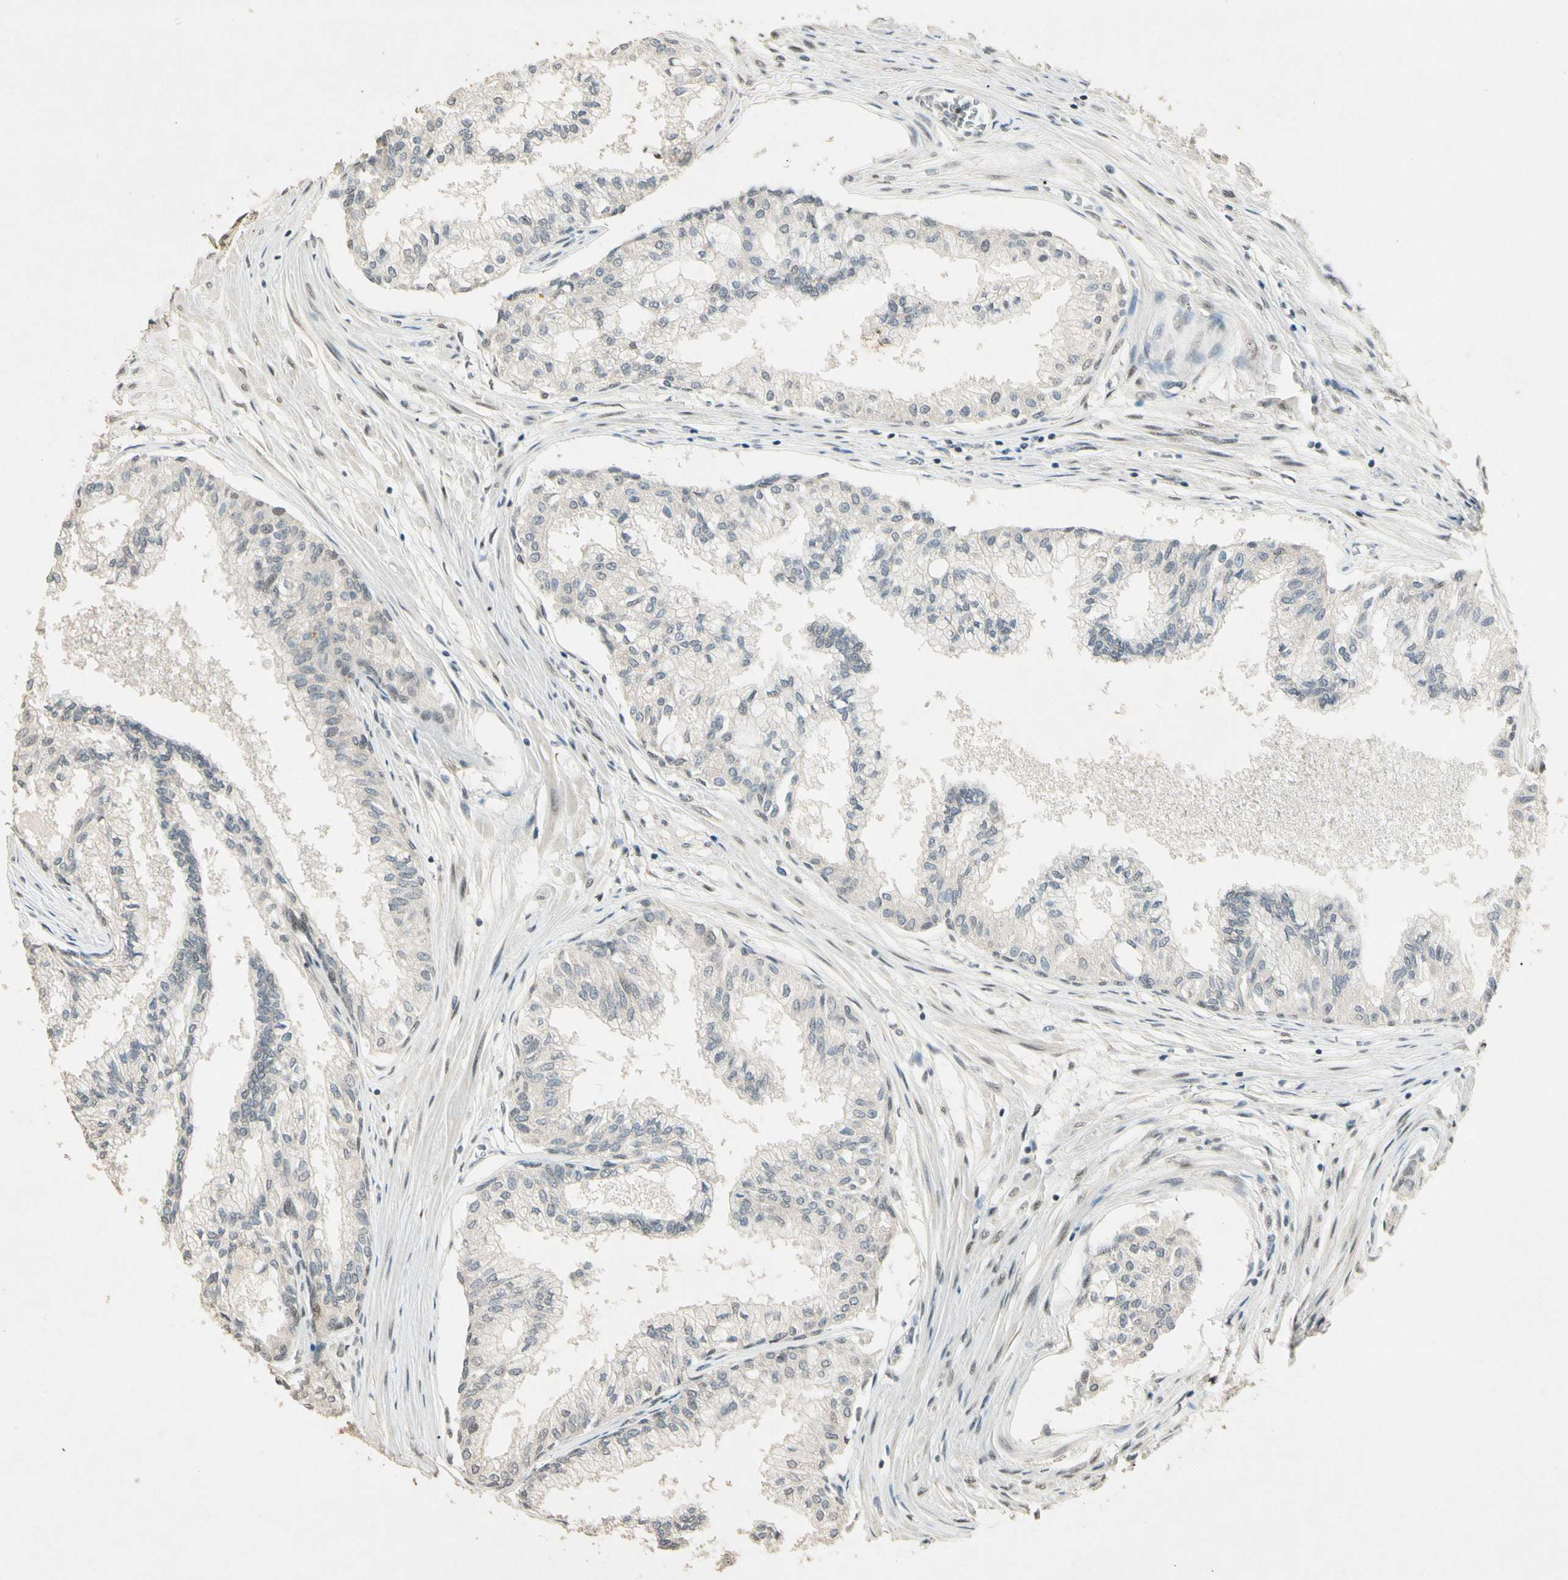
{"staining": {"intensity": "weak", "quantity": "<25%", "location": "cytoplasmic/membranous,nuclear"}, "tissue": "prostate", "cell_type": "Glandular cells", "image_type": "normal", "snomed": [{"axis": "morphology", "description": "Normal tissue, NOS"}, {"axis": "topography", "description": "Prostate"}, {"axis": "topography", "description": "Seminal veicle"}], "caption": "This photomicrograph is of benign prostate stained with immunohistochemistry to label a protein in brown with the nuclei are counter-stained blue. There is no expression in glandular cells. (Immunohistochemistry (ihc), brightfield microscopy, high magnification).", "gene": "ZBTB4", "patient": {"sex": "male", "age": 60}}